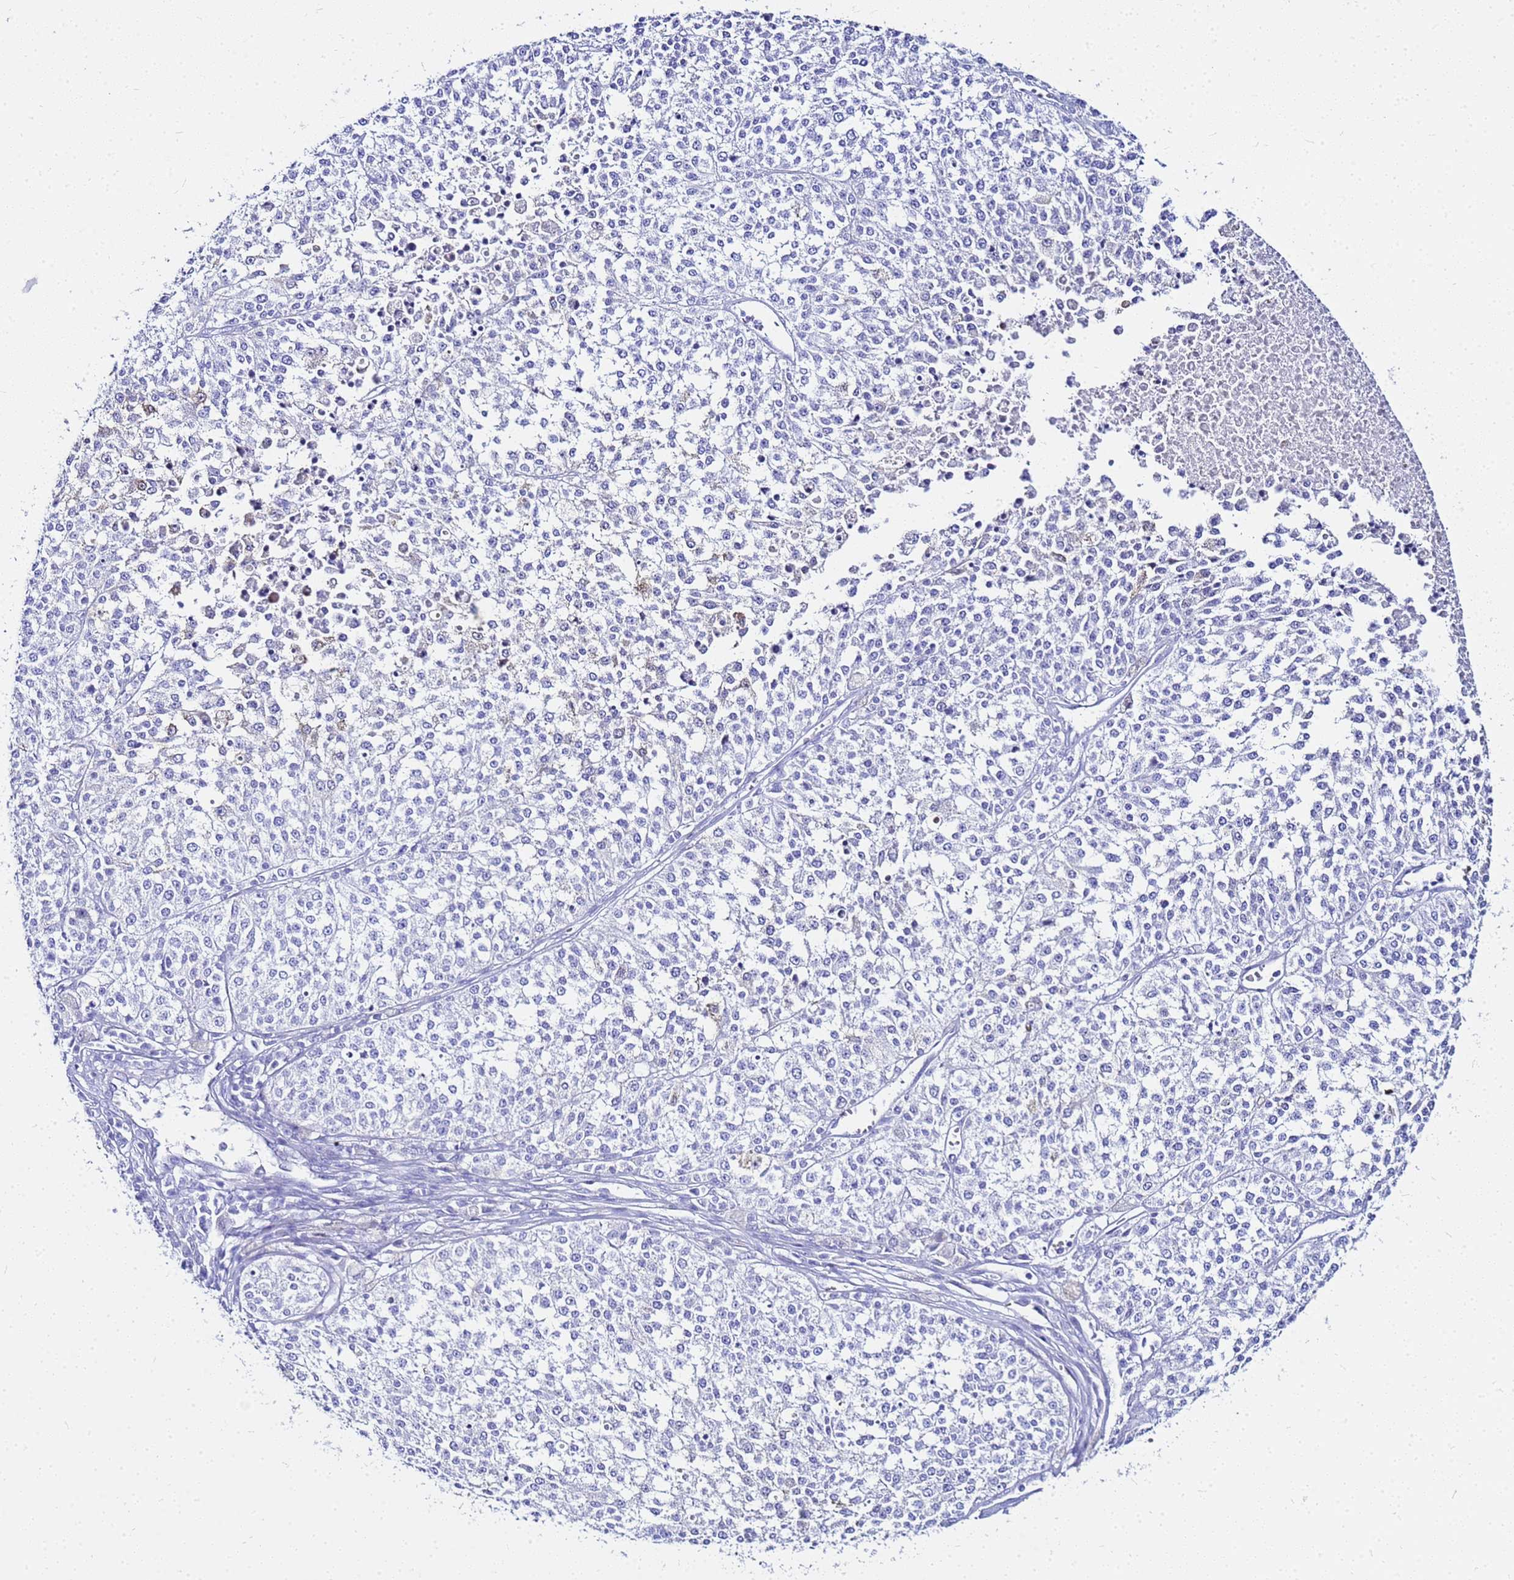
{"staining": {"intensity": "negative", "quantity": "none", "location": "none"}, "tissue": "melanoma", "cell_type": "Tumor cells", "image_type": "cancer", "snomed": [{"axis": "morphology", "description": "Malignant melanoma, NOS"}, {"axis": "topography", "description": "Skin"}], "caption": "Tumor cells are negative for brown protein staining in melanoma.", "gene": "CKB", "patient": {"sex": "female", "age": 64}}